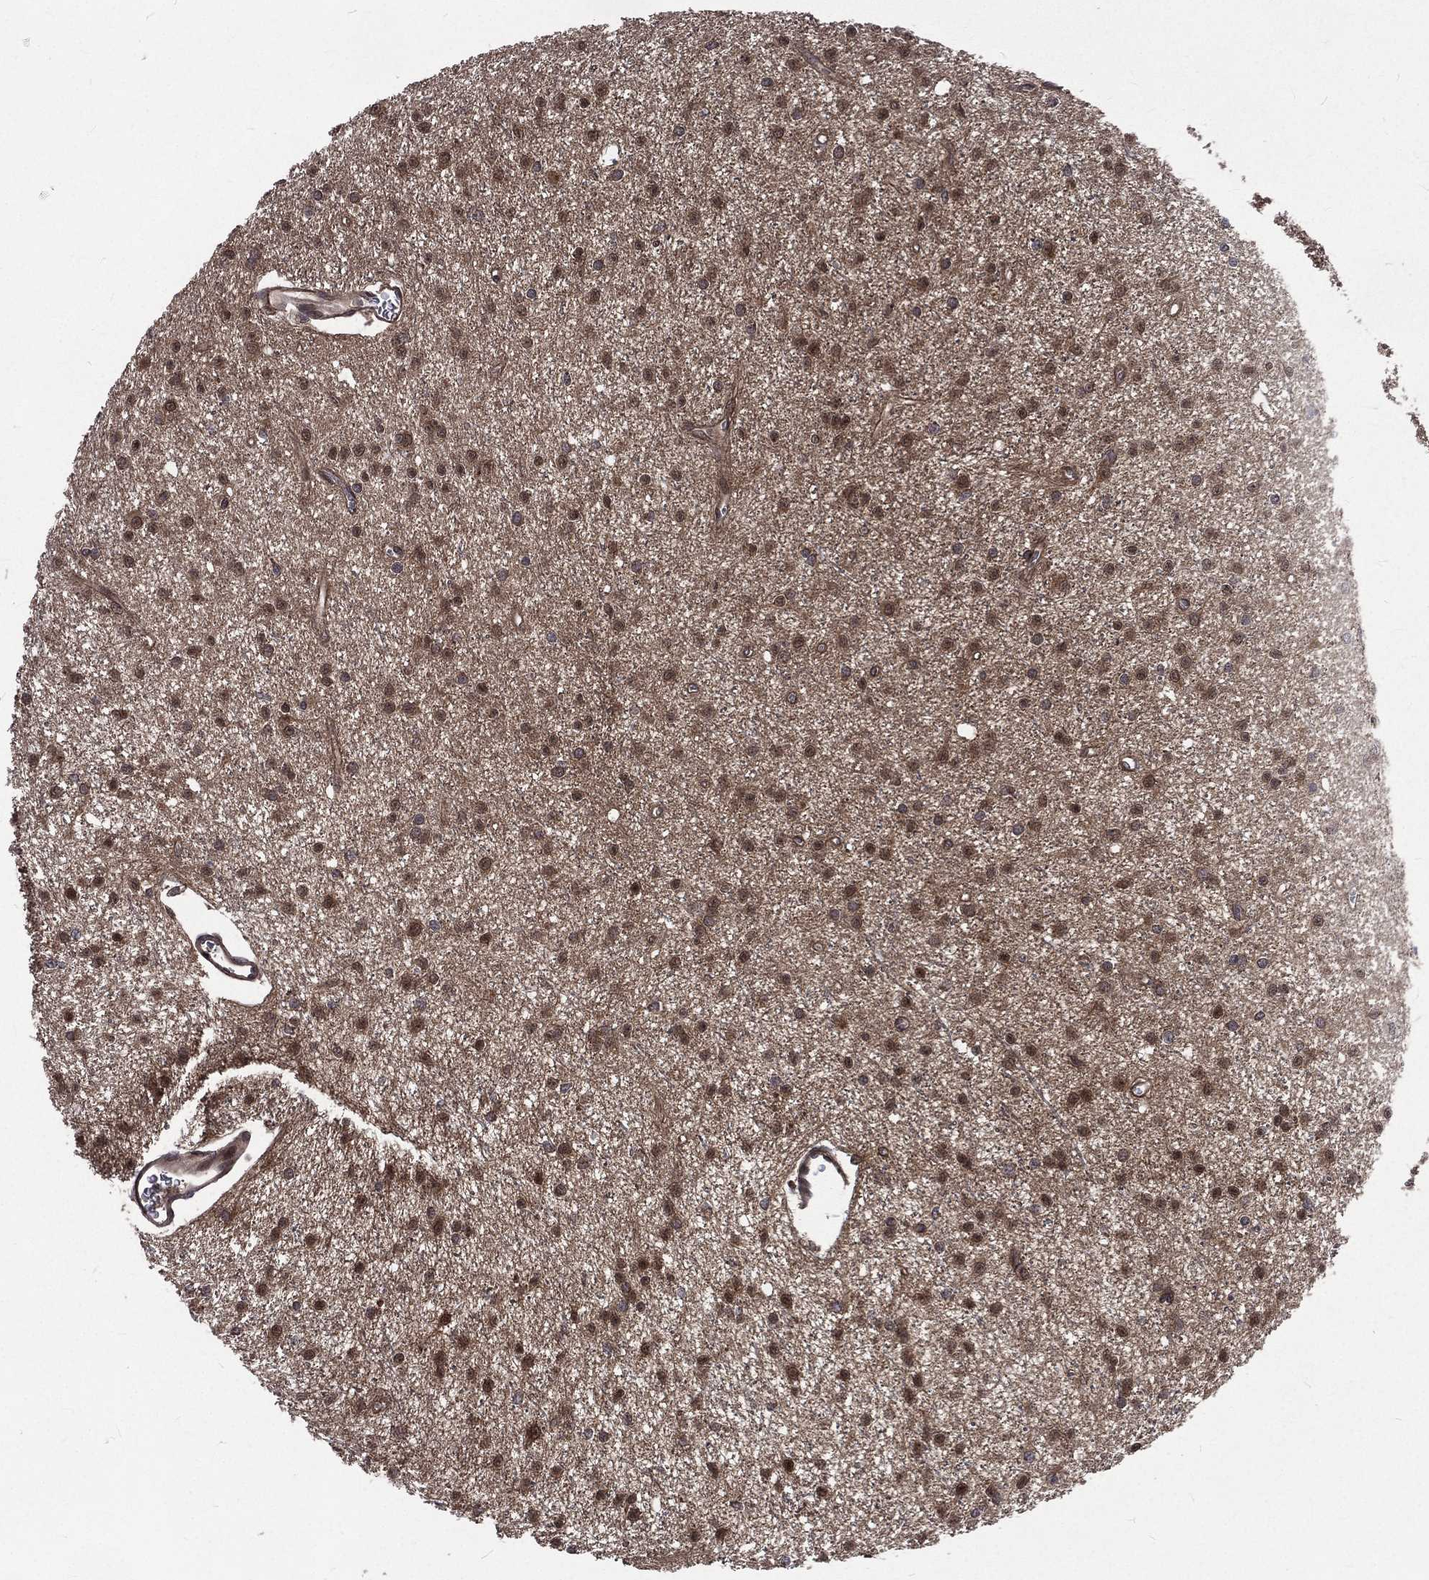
{"staining": {"intensity": "moderate", "quantity": "25%-75%", "location": "nuclear"}, "tissue": "glioma", "cell_type": "Tumor cells", "image_type": "cancer", "snomed": [{"axis": "morphology", "description": "Glioma, malignant, Low grade"}, {"axis": "topography", "description": "Brain"}], "caption": "Immunohistochemistry histopathology image of neoplastic tissue: human malignant low-grade glioma stained using immunohistochemistry (IHC) shows medium levels of moderate protein expression localized specifically in the nuclear of tumor cells, appearing as a nuclear brown color.", "gene": "ARL3", "patient": {"sex": "male", "age": 27}}